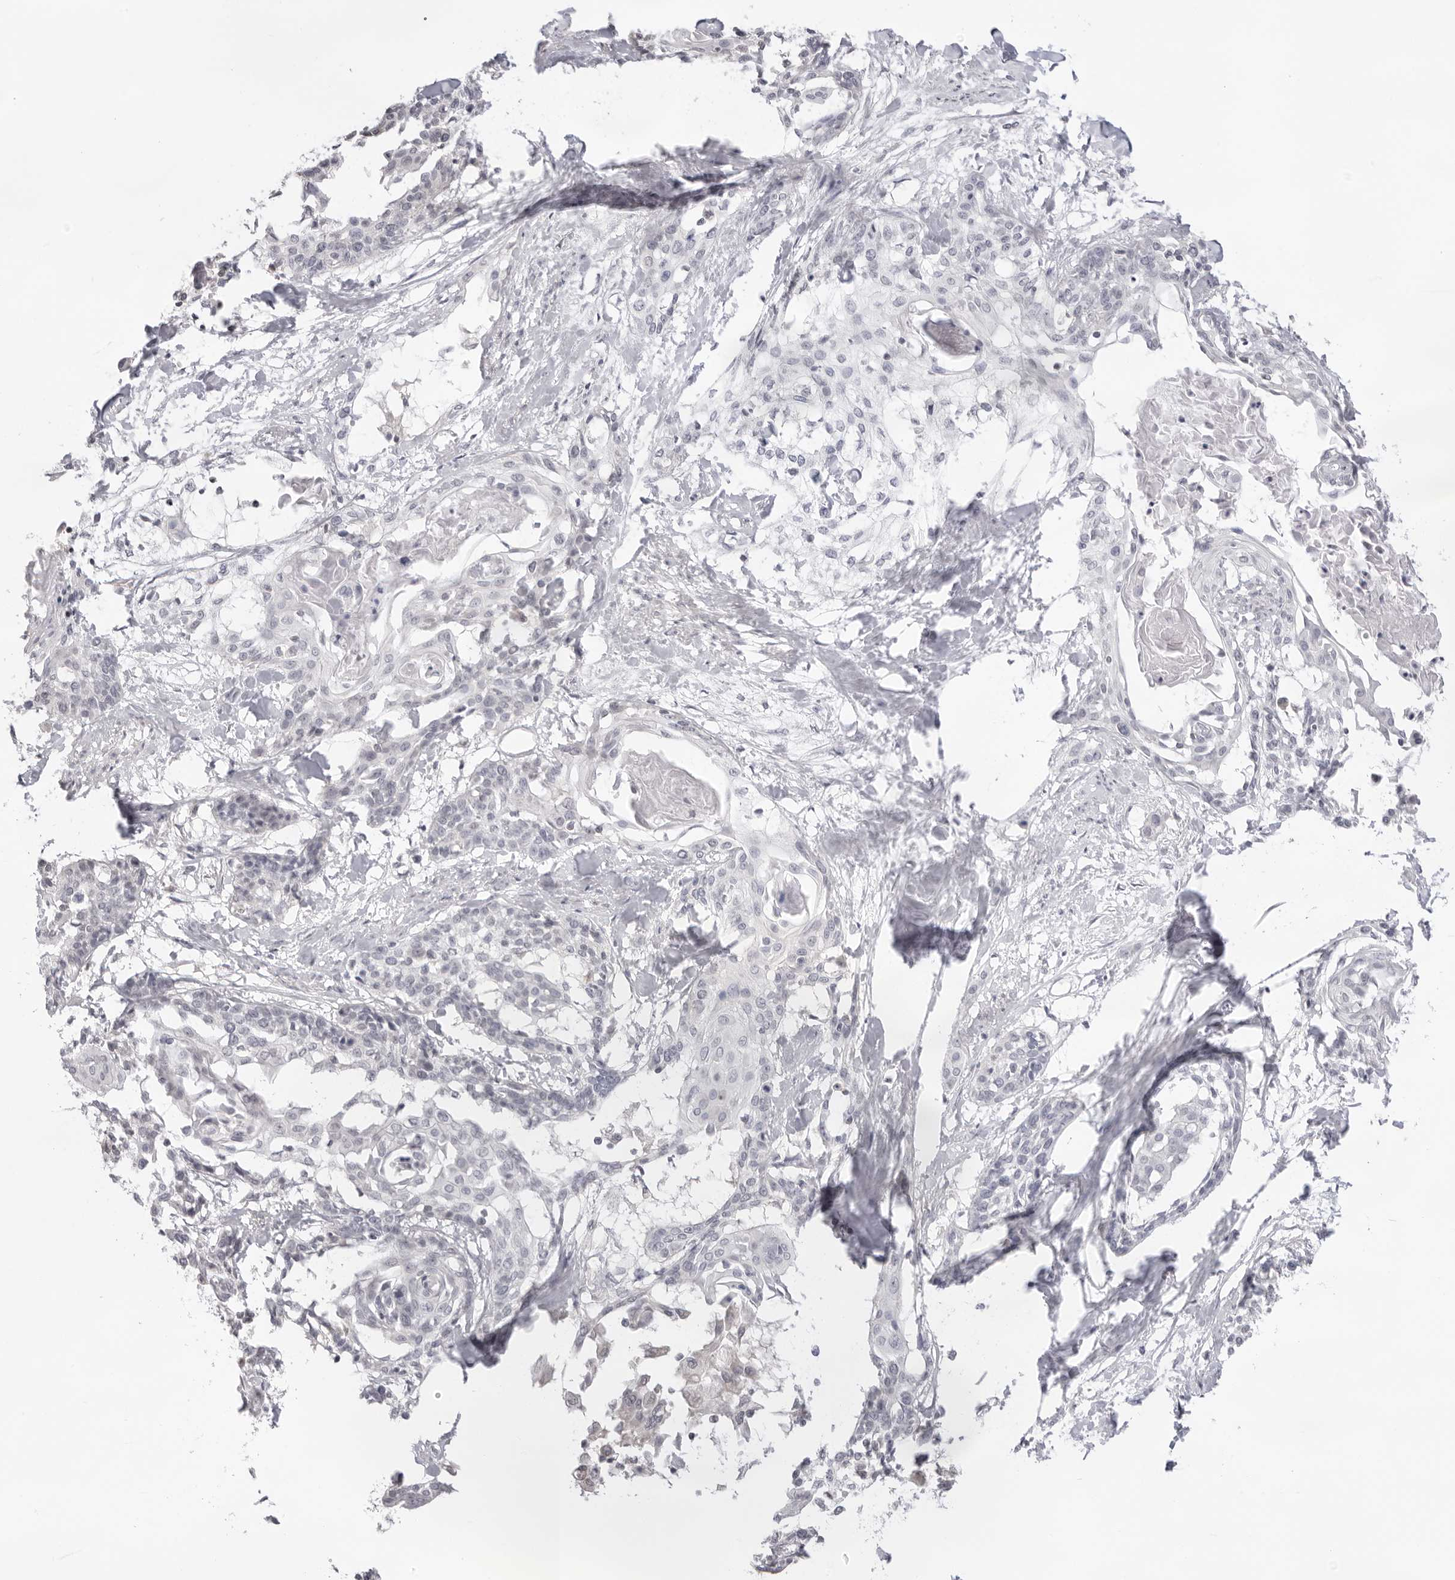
{"staining": {"intensity": "negative", "quantity": "none", "location": "none"}, "tissue": "cervical cancer", "cell_type": "Tumor cells", "image_type": "cancer", "snomed": [{"axis": "morphology", "description": "Squamous cell carcinoma, NOS"}, {"axis": "topography", "description": "Cervix"}], "caption": "The histopathology image shows no significant positivity in tumor cells of cervical squamous cell carcinoma.", "gene": "FDPS", "patient": {"sex": "female", "age": 57}}